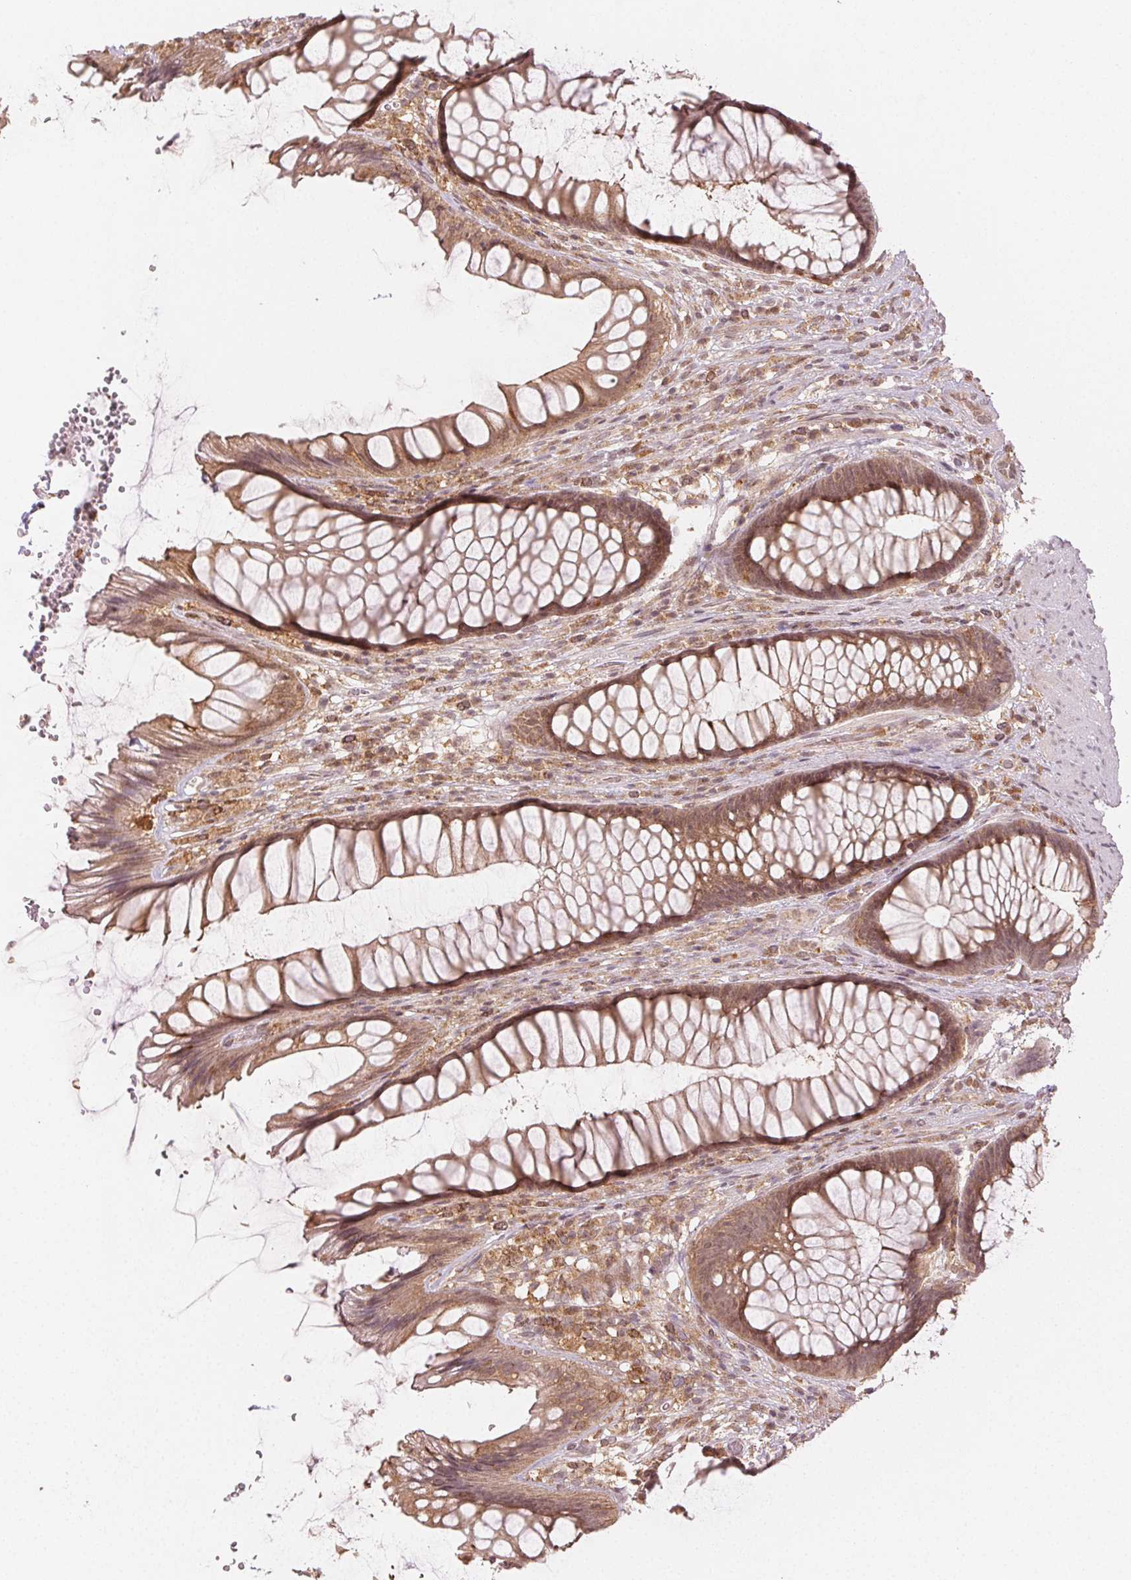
{"staining": {"intensity": "weak", "quantity": ">75%", "location": "cytoplasmic/membranous,nuclear"}, "tissue": "rectum", "cell_type": "Glandular cells", "image_type": "normal", "snomed": [{"axis": "morphology", "description": "Normal tissue, NOS"}, {"axis": "topography", "description": "Rectum"}], "caption": "Rectum was stained to show a protein in brown. There is low levels of weak cytoplasmic/membranous,nuclear staining in approximately >75% of glandular cells. The staining was performed using DAB (3,3'-diaminobenzidine) to visualize the protein expression in brown, while the nuclei were stained in blue with hematoxylin (Magnification: 20x).", "gene": "MAPK14", "patient": {"sex": "male", "age": 53}}